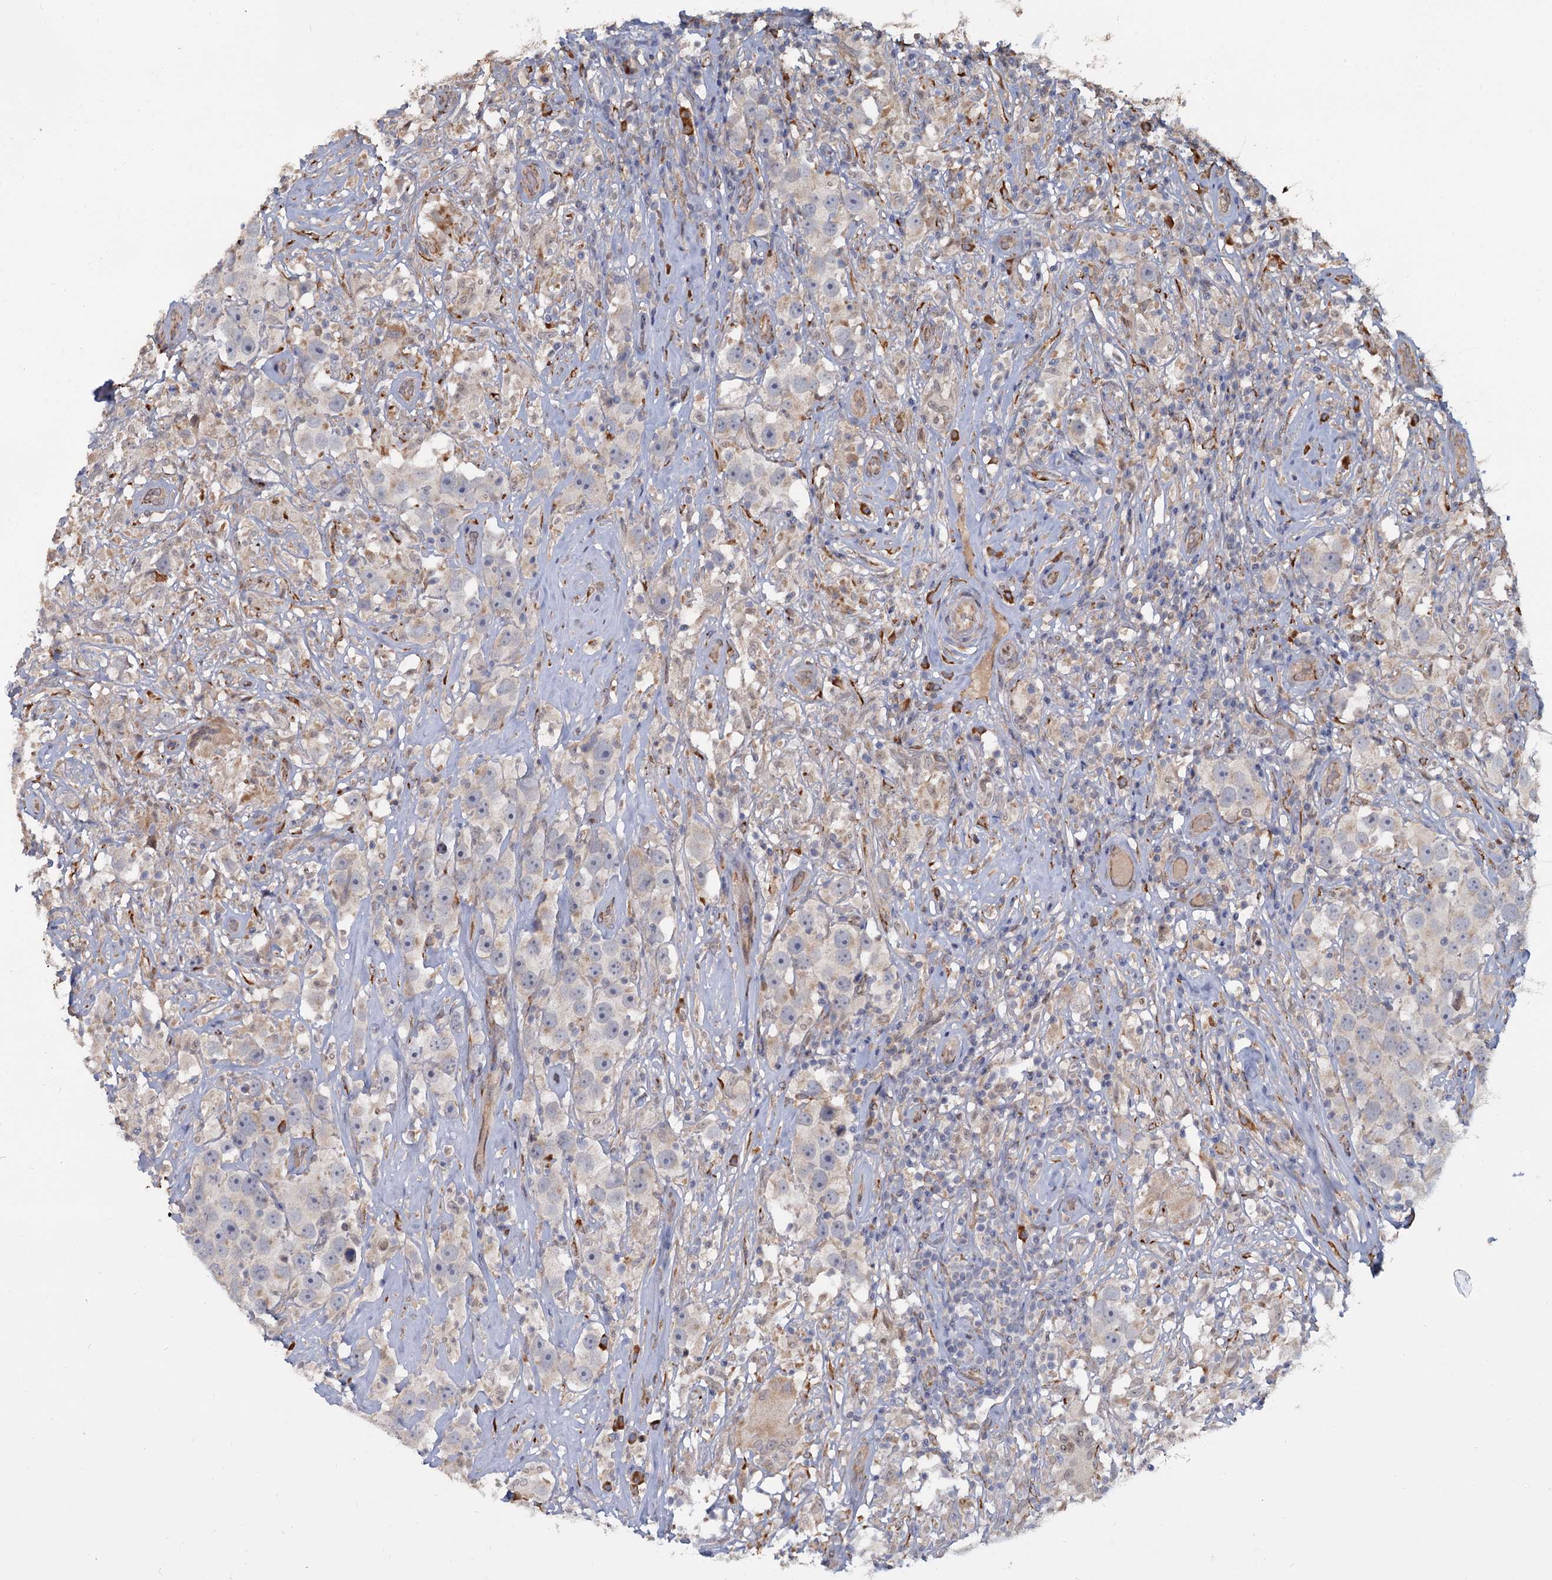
{"staining": {"intensity": "negative", "quantity": "none", "location": "none"}, "tissue": "testis cancer", "cell_type": "Tumor cells", "image_type": "cancer", "snomed": [{"axis": "morphology", "description": "Seminoma, NOS"}, {"axis": "topography", "description": "Testis"}], "caption": "A high-resolution photomicrograph shows immunohistochemistry (IHC) staining of testis seminoma, which reveals no significant positivity in tumor cells. (DAB immunohistochemistry (IHC) with hematoxylin counter stain).", "gene": "LRRC51", "patient": {"sex": "male", "age": 49}}